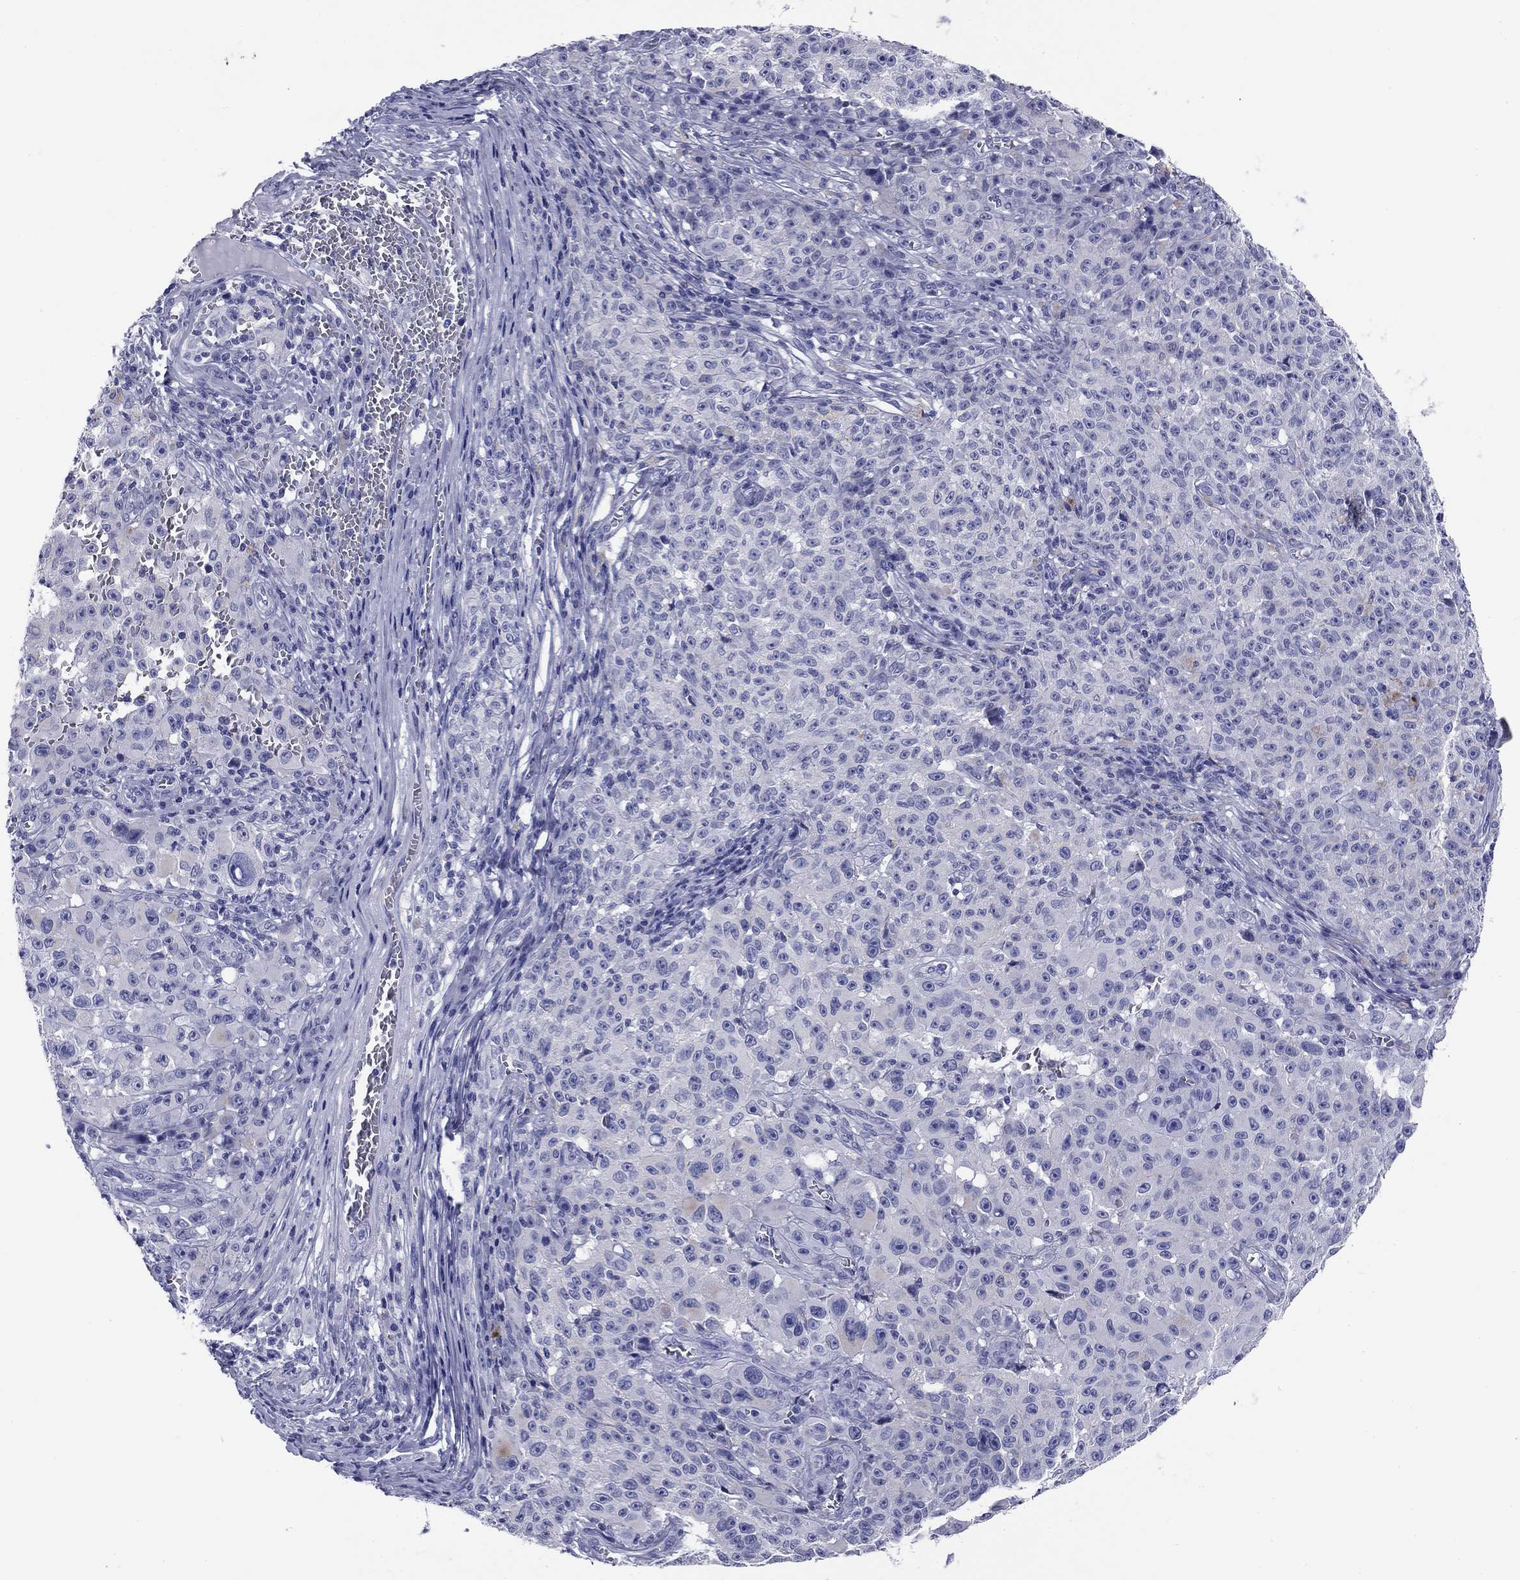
{"staining": {"intensity": "negative", "quantity": "none", "location": "none"}, "tissue": "melanoma", "cell_type": "Tumor cells", "image_type": "cancer", "snomed": [{"axis": "morphology", "description": "Malignant melanoma, NOS"}, {"axis": "topography", "description": "Skin"}], "caption": "High power microscopy micrograph of an immunohistochemistry (IHC) histopathology image of melanoma, revealing no significant staining in tumor cells.", "gene": "ABCC2", "patient": {"sex": "female", "age": 82}}